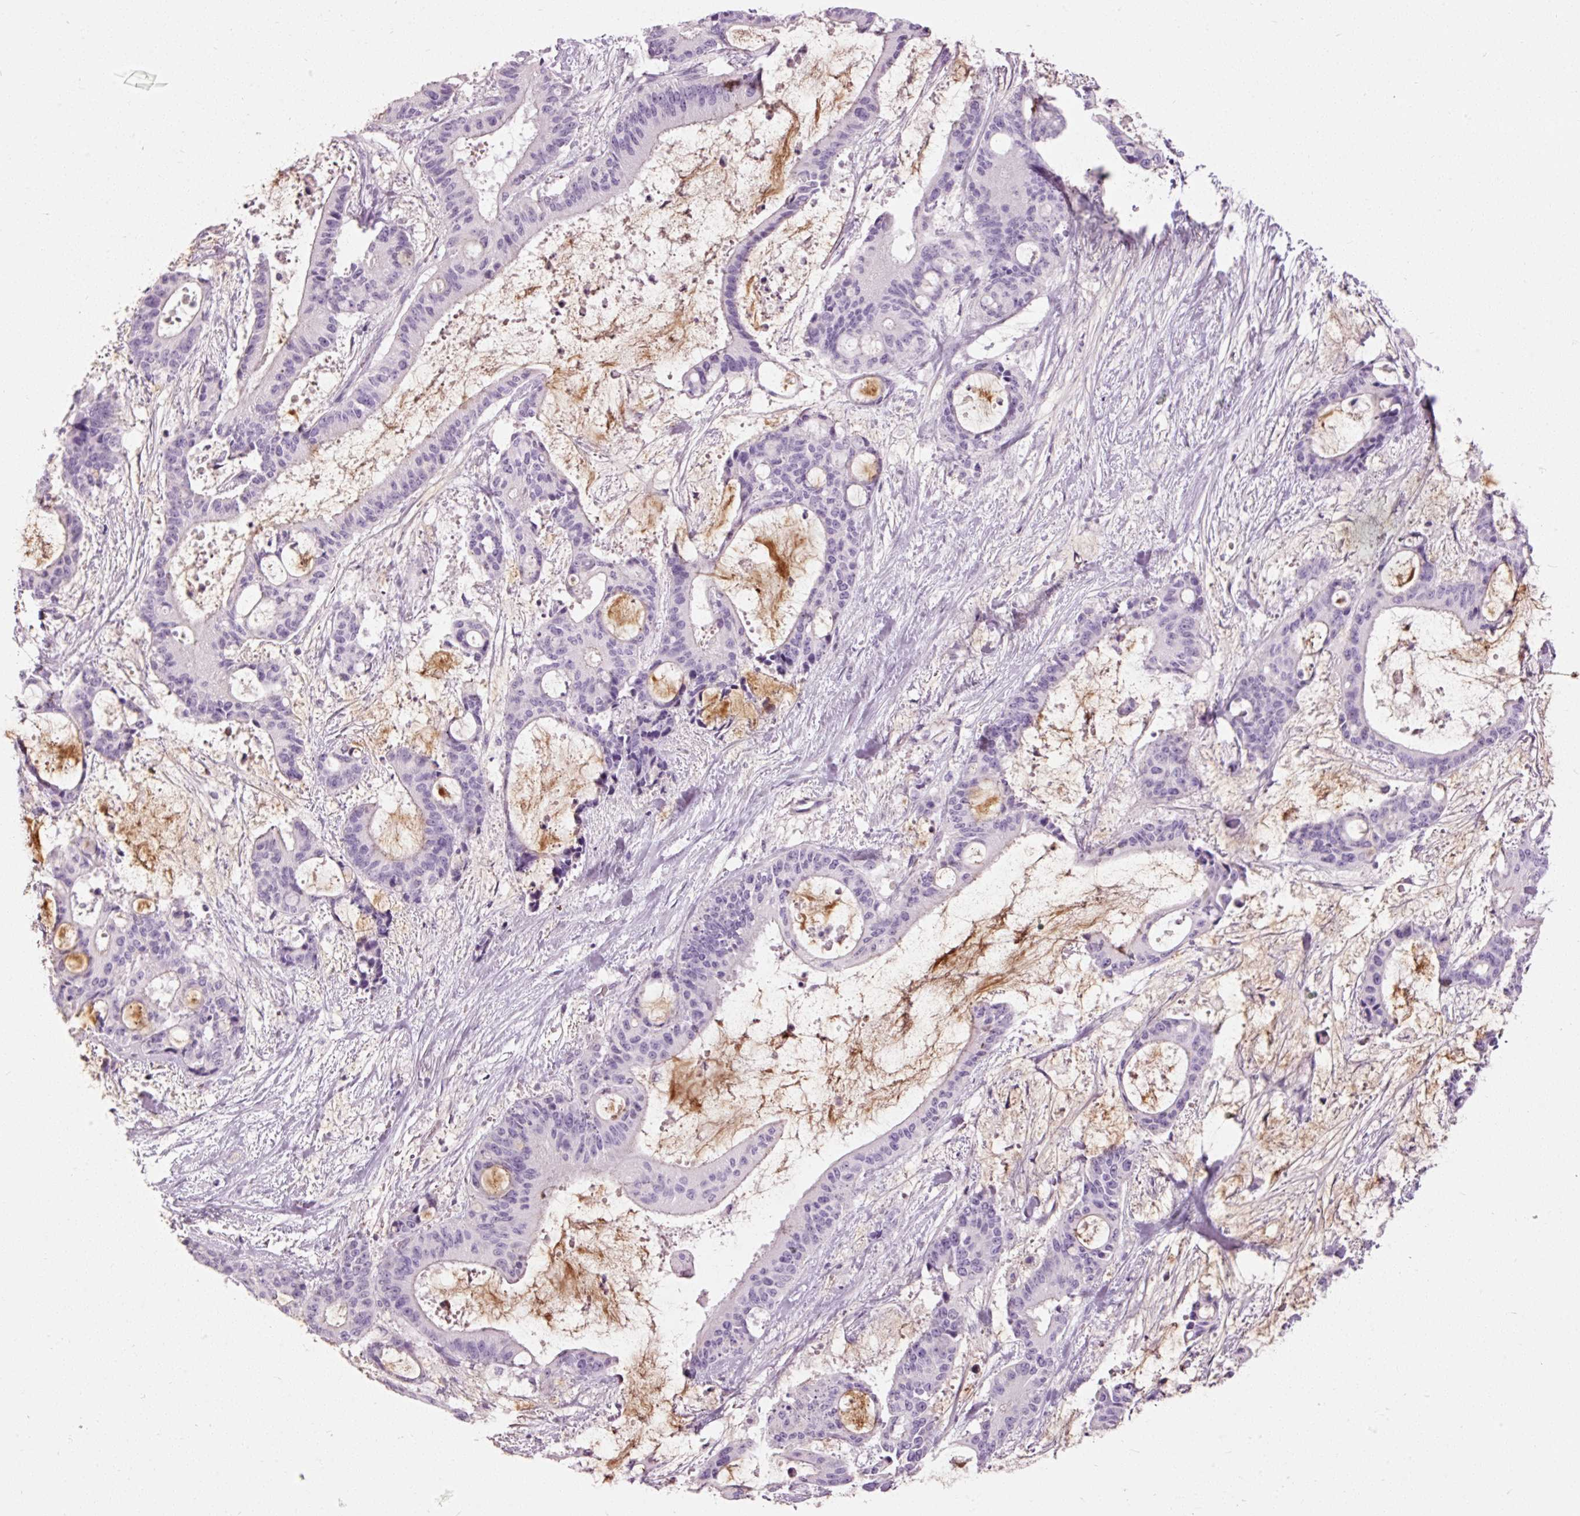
{"staining": {"intensity": "negative", "quantity": "none", "location": "none"}, "tissue": "liver cancer", "cell_type": "Tumor cells", "image_type": "cancer", "snomed": [{"axis": "morphology", "description": "Normal tissue, NOS"}, {"axis": "morphology", "description": "Cholangiocarcinoma"}, {"axis": "topography", "description": "Liver"}, {"axis": "topography", "description": "Peripheral nerve tissue"}], "caption": "This is an immunohistochemistry (IHC) image of liver cancer. There is no expression in tumor cells.", "gene": "MUC5AC", "patient": {"sex": "female", "age": 73}}